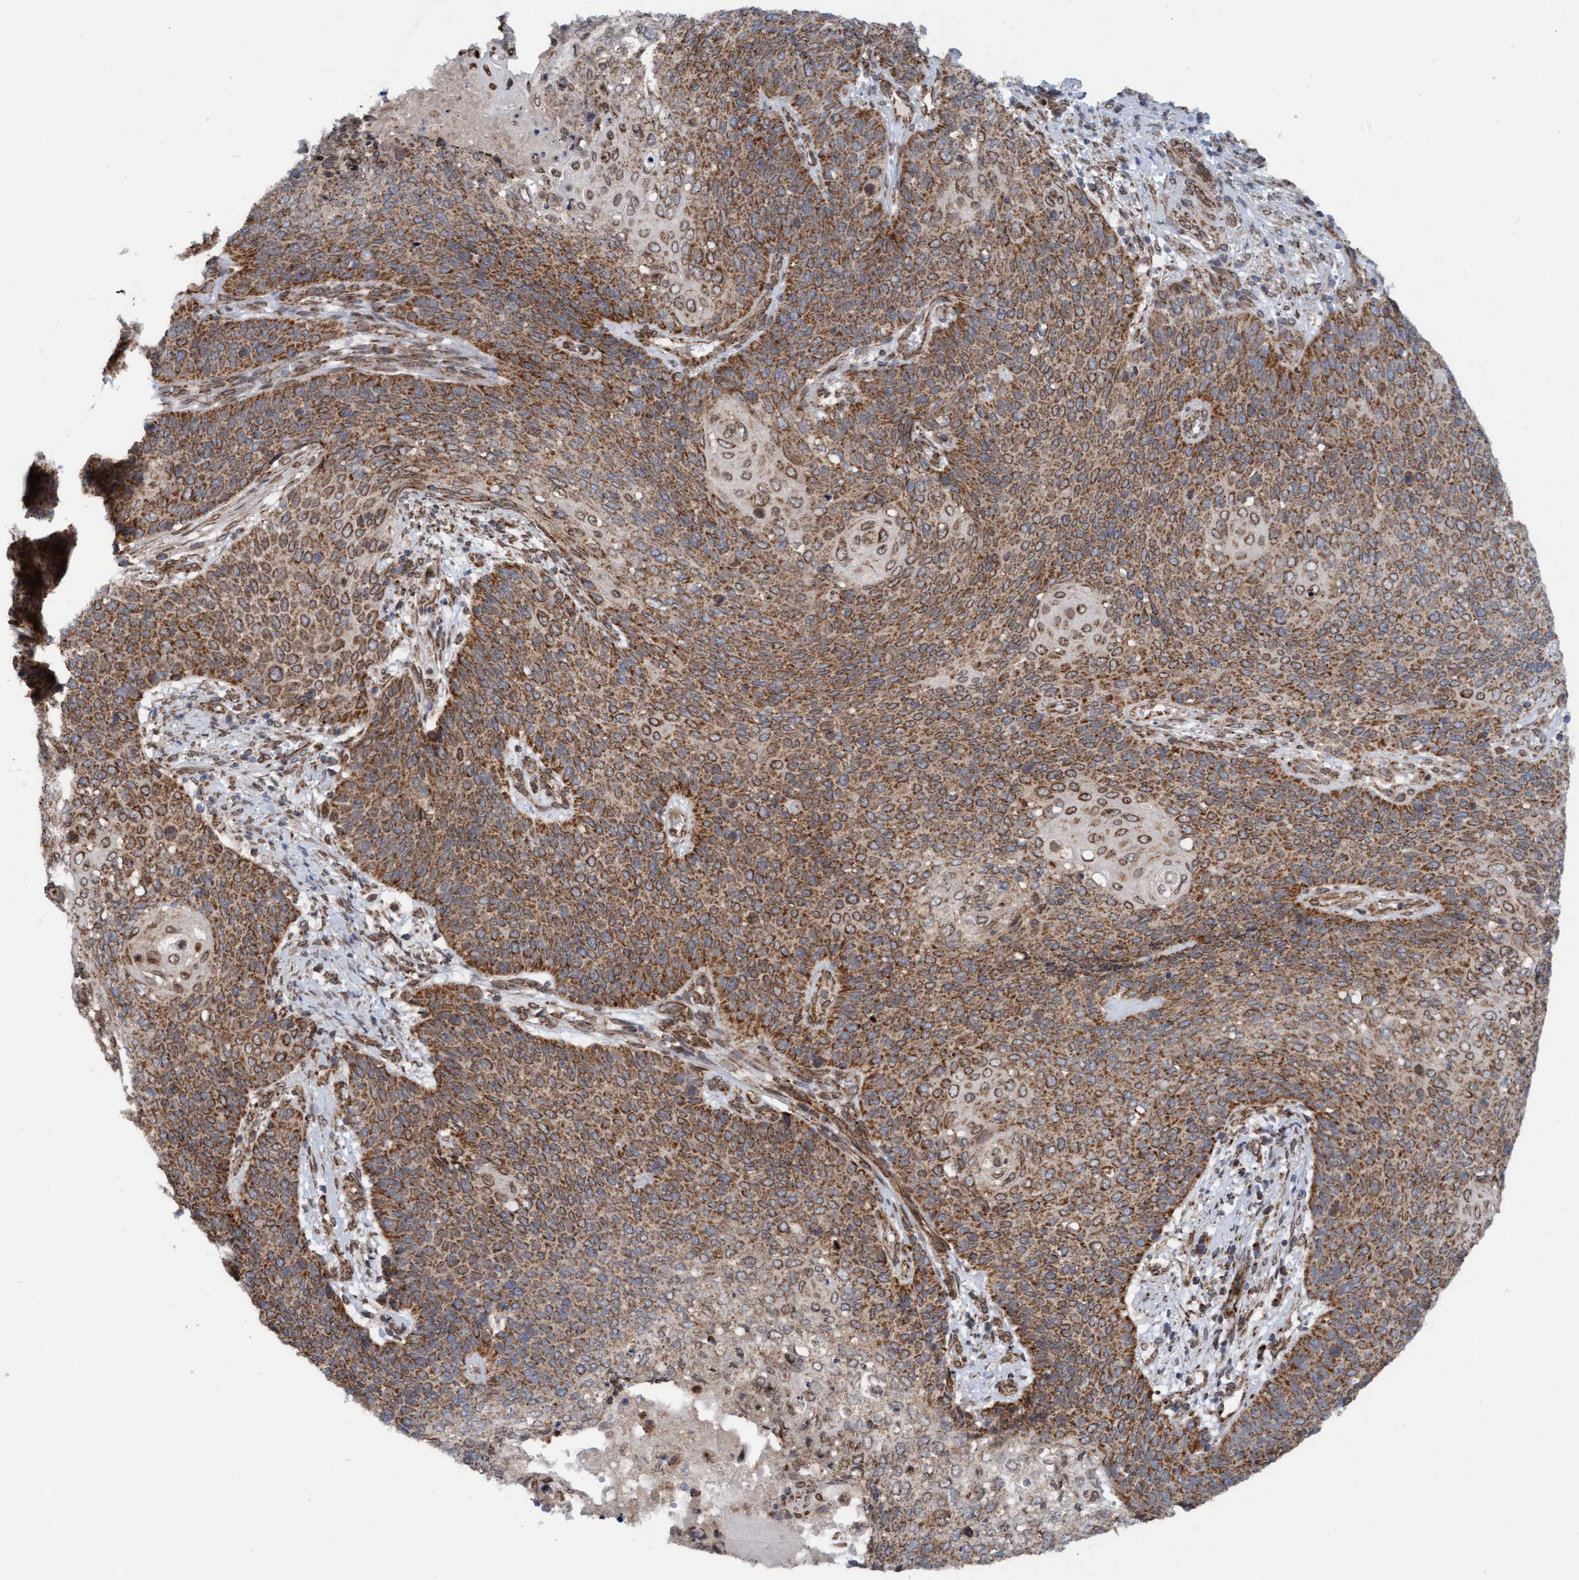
{"staining": {"intensity": "moderate", "quantity": ">75%", "location": "cytoplasmic/membranous"}, "tissue": "cervical cancer", "cell_type": "Tumor cells", "image_type": "cancer", "snomed": [{"axis": "morphology", "description": "Squamous cell carcinoma, NOS"}, {"axis": "topography", "description": "Cervix"}], "caption": "Tumor cells exhibit moderate cytoplasmic/membranous expression in approximately >75% of cells in cervical cancer (squamous cell carcinoma).", "gene": "MRPS23", "patient": {"sex": "female", "age": 39}}